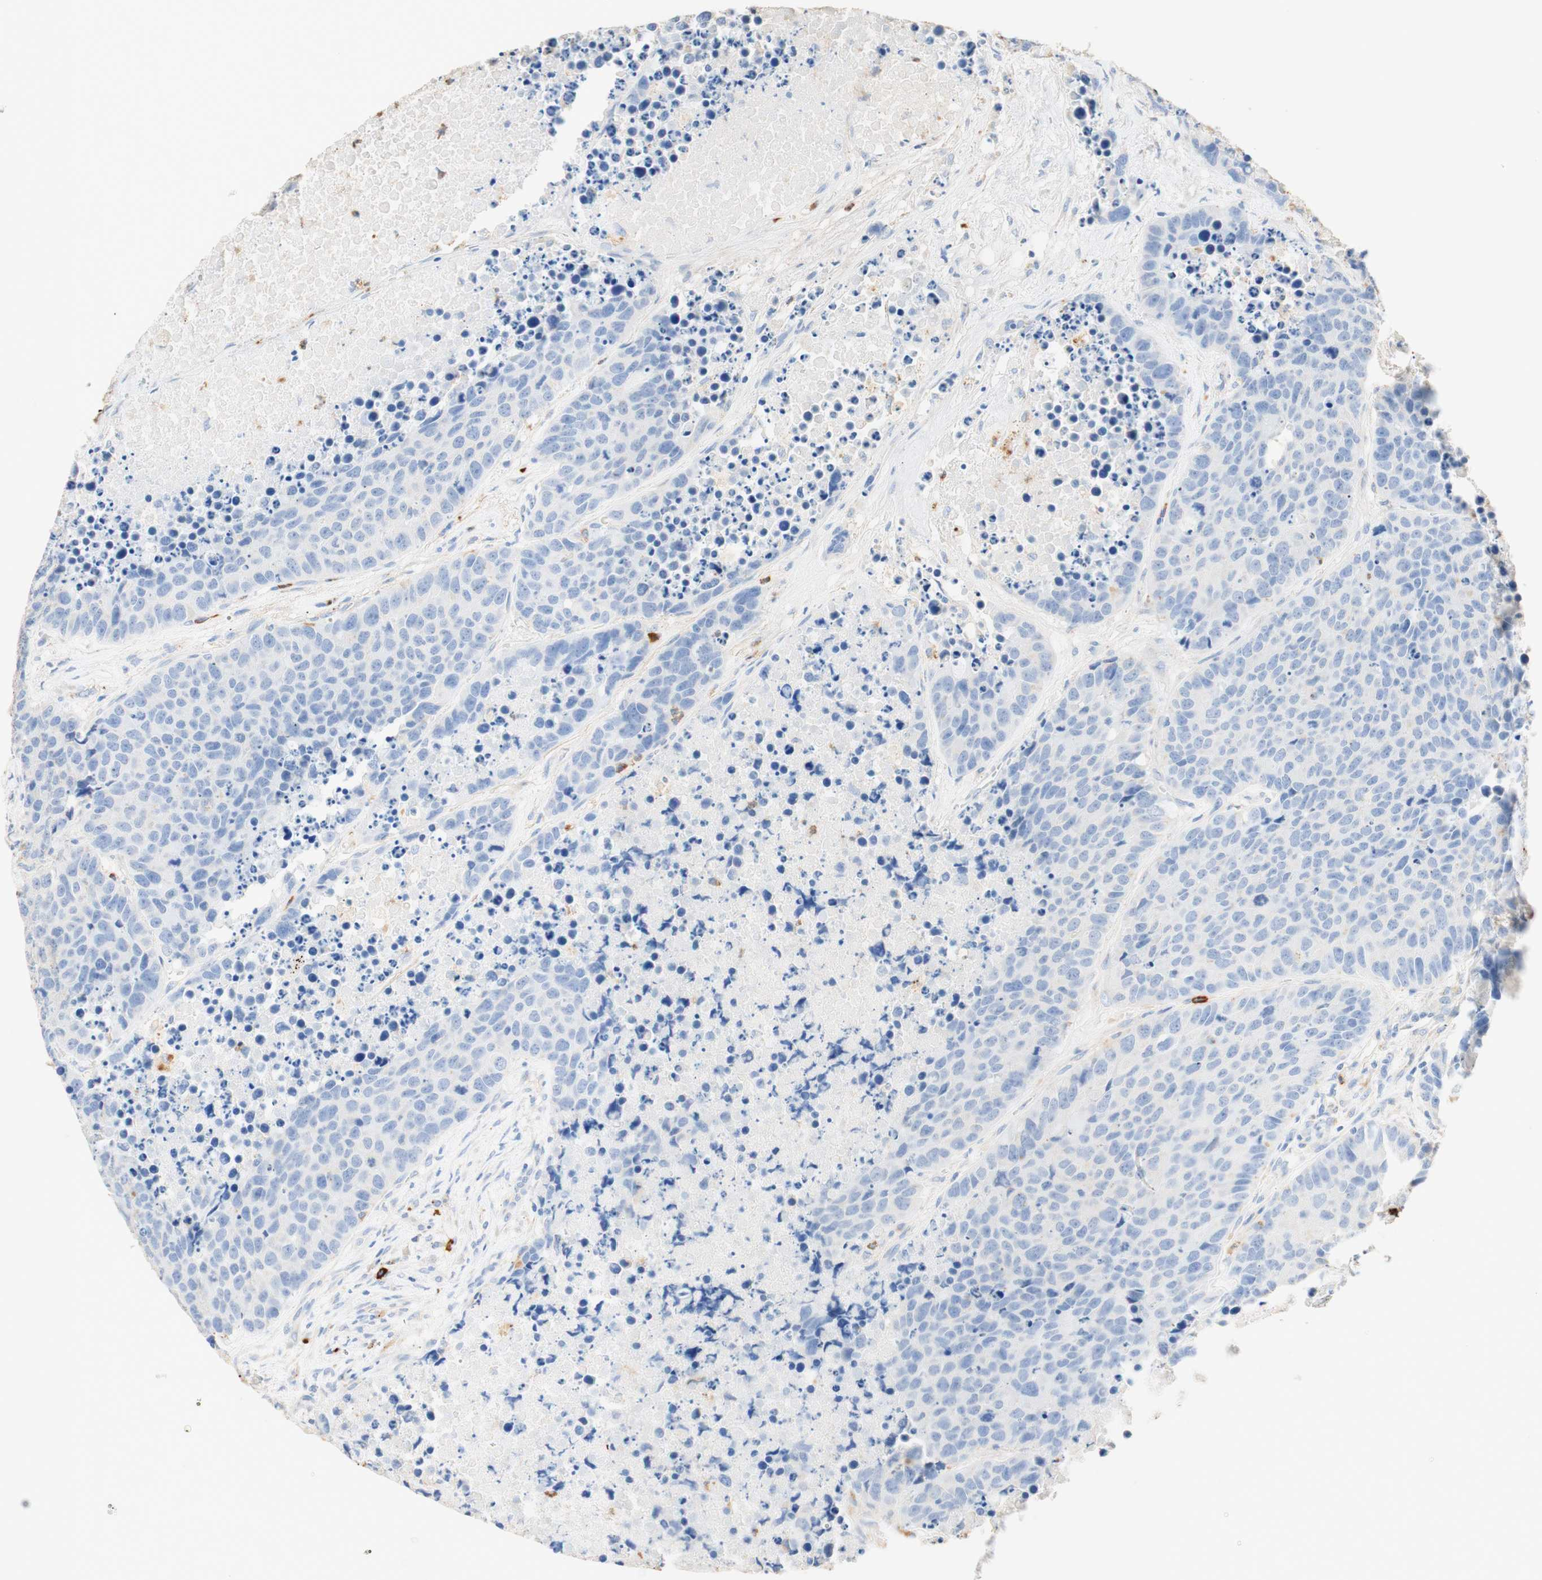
{"staining": {"intensity": "negative", "quantity": "none", "location": "none"}, "tissue": "carcinoid", "cell_type": "Tumor cells", "image_type": "cancer", "snomed": [{"axis": "morphology", "description": "Carcinoid, malignant, NOS"}, {"axis": "topography", "description": "Lung"}], "caption": "The image displays no significant staining in tumor cells of carcinoid.", "gene": "CD63", "patient": {"sex": "male", "age": 60}}